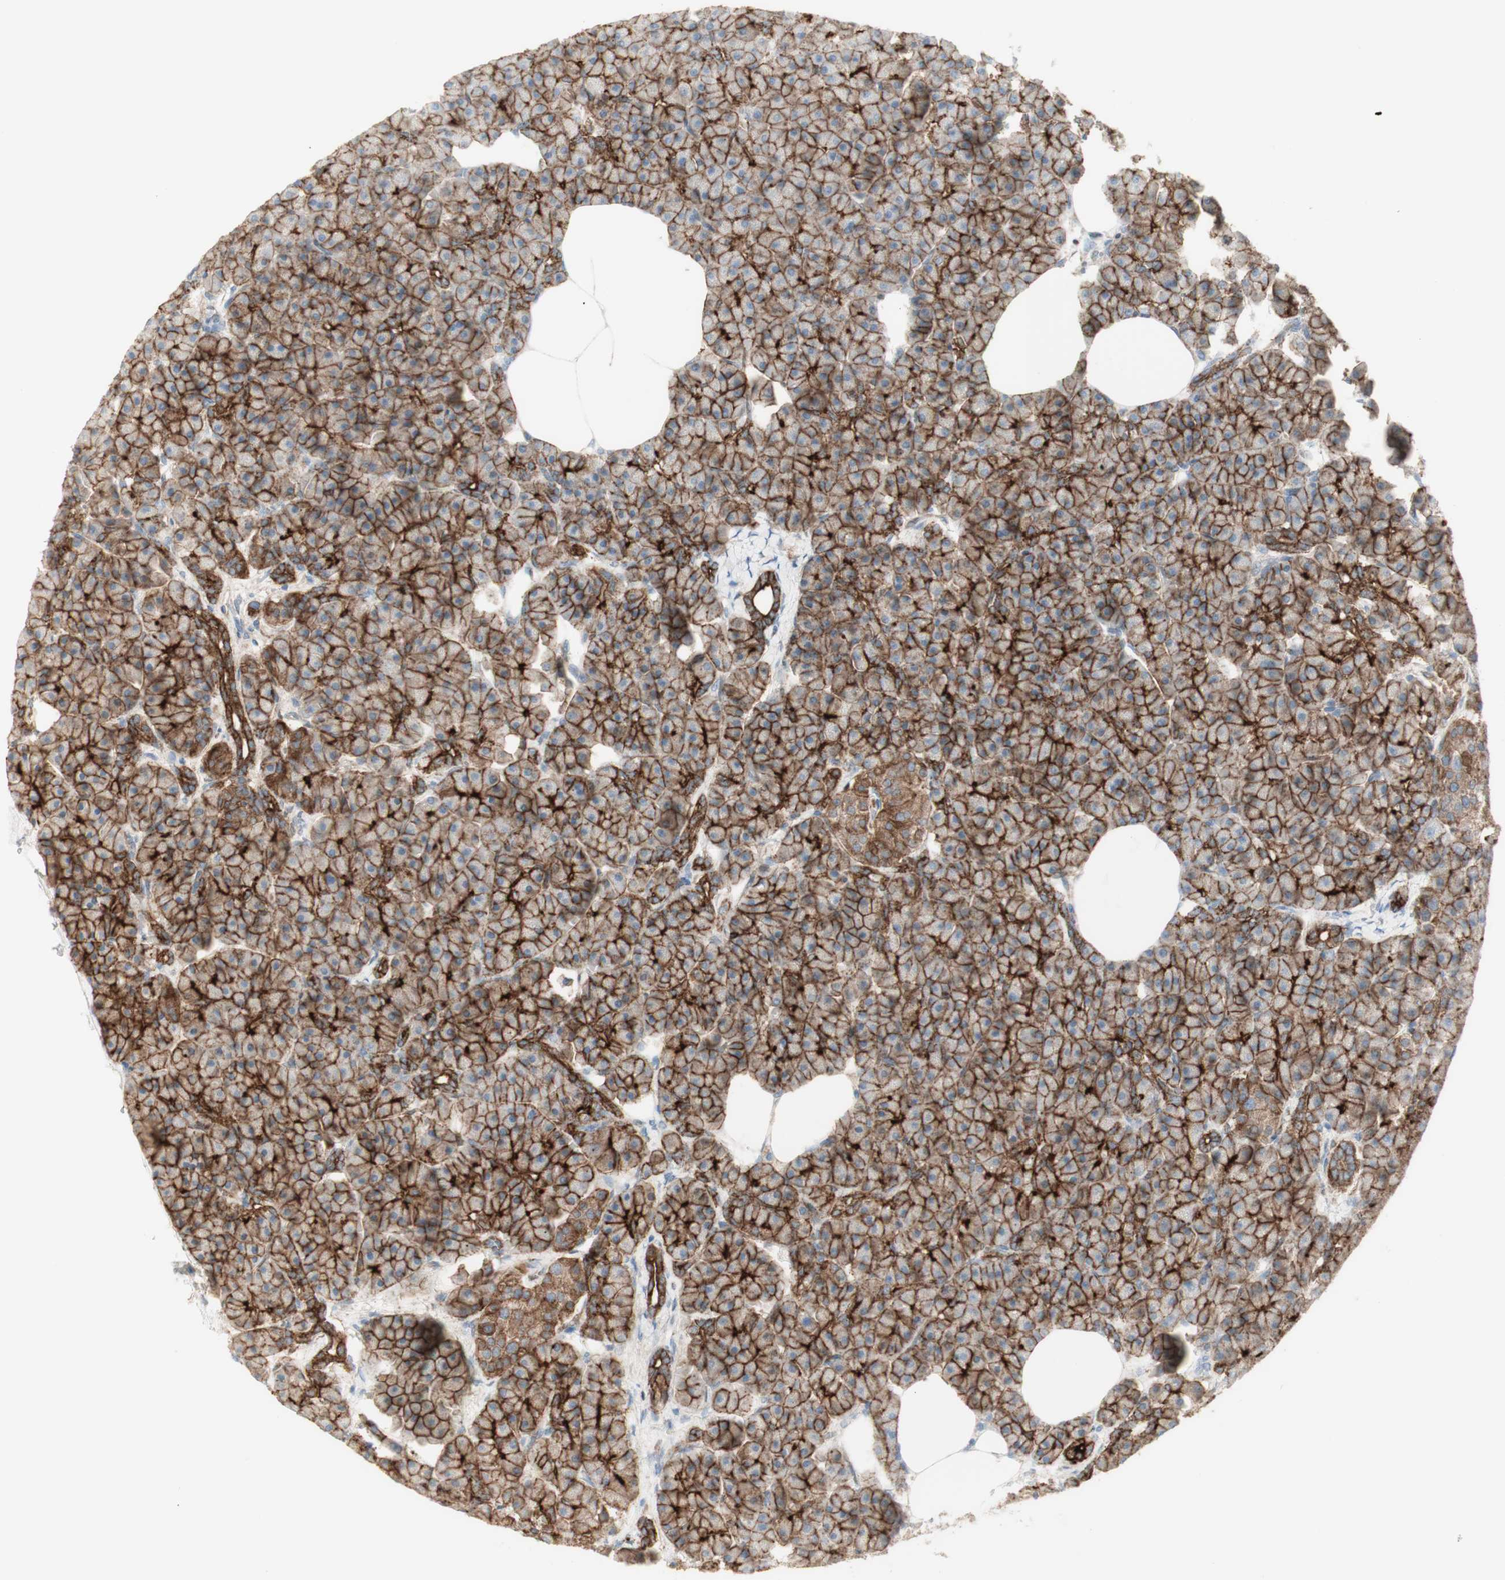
{"staining": {"intensity": "moderate", "quantity": ">75%", "location": "cytoplasmic/membranous"}, "tissue": "pancreas", "cell_type": "Exocrine glandular cells", "image_type": "normal", "snomed": [{"axis": "morphology", "description": "Normal tissue, NOS"}, {"axis": "topography", "description": "Pancreas"}], "caption": "Protein expression analysis of unremarkable human pancreas reveals moderate cytoplasmic/membranous positivity in approximately >75% of exocrine glandular cells.", "gene": "MYO6", "patient": {"sex": "female", "age": 70}}